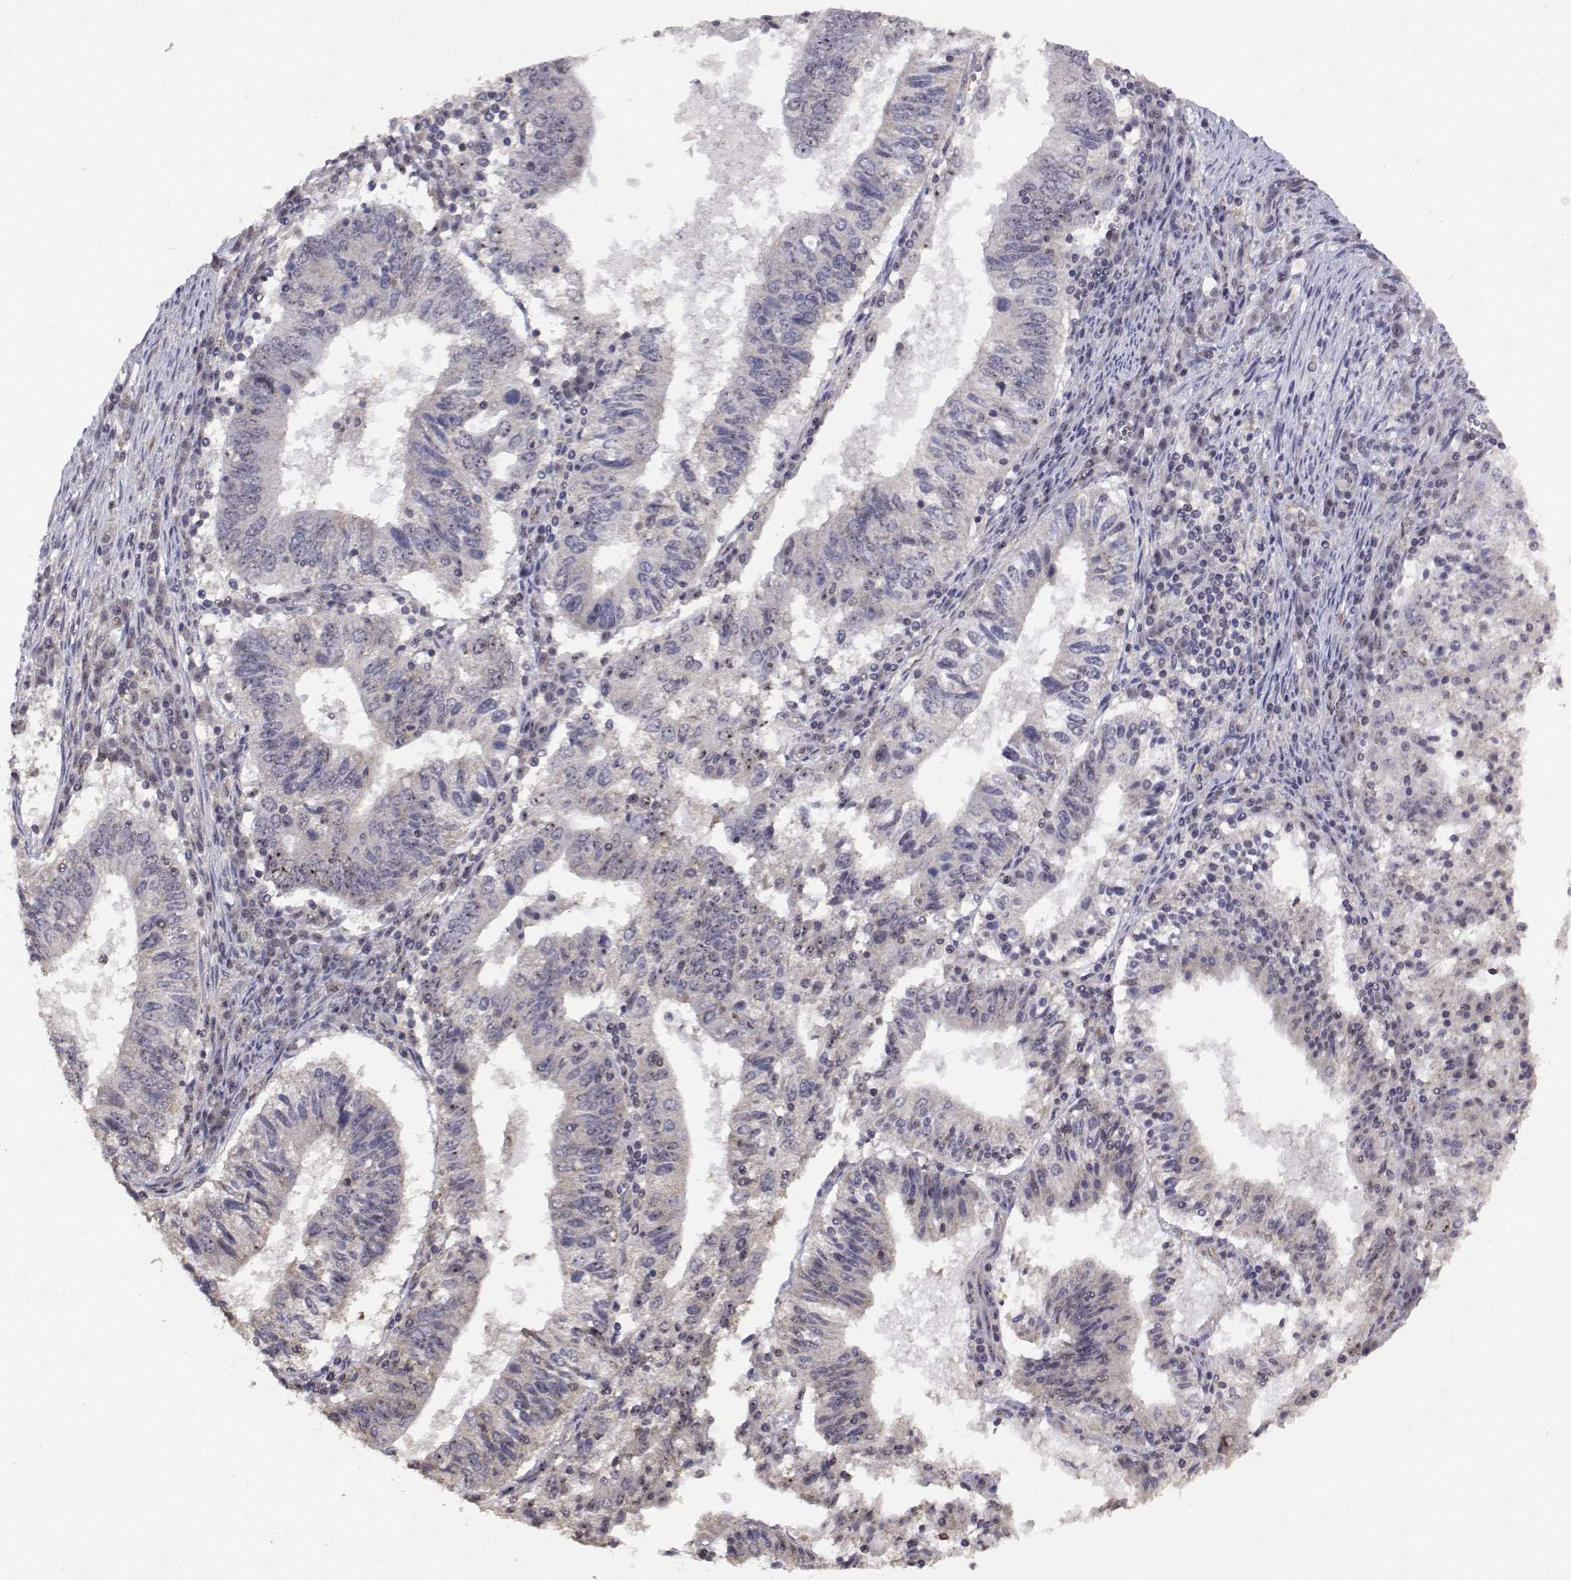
{"staining": {"intensity": "weak", "quantity": "<25%", "location": "nuclear"}, "tissue": "endometrial cancer", "cell_type": "Tumor cells", "image_type": "cancer", "snomed": [{"axis": "morphology", "description": "Adenocarcinoma, NOS"}, {"axis": "topography", "description": "Endometrium"}], "caption": "Endometrial cancer (adenocarcinoma) was stained to show a protein in brown. There is no significant positivity in tumor cells. (Immunohistochemistry (ihc), brightfield microscopy, high magnification).", "gene": "NHP2", "patient": {"sex": "female", "age": 82}}